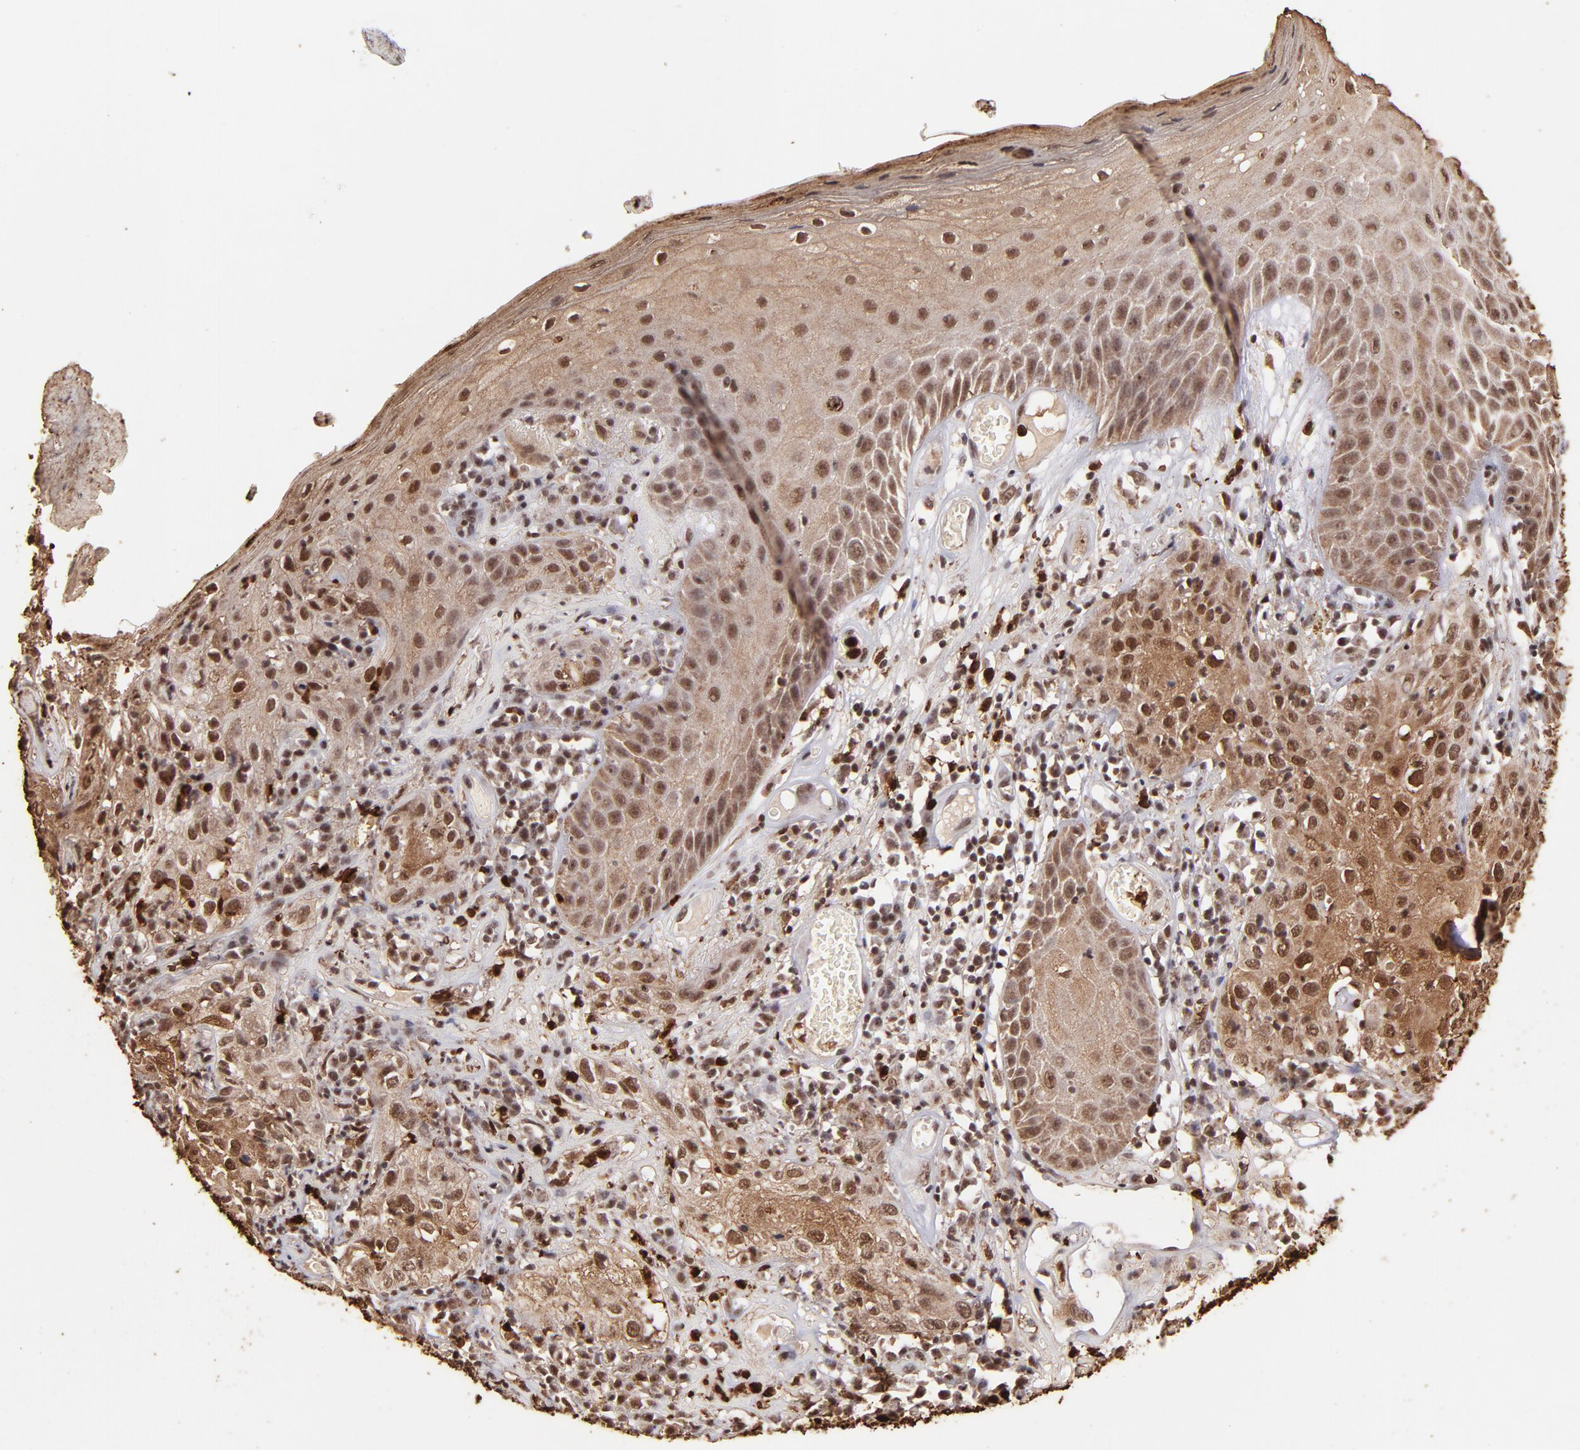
{"staining": {"intensity": "moderate", "quantity": ">75%", "location": "cytoplasmic/membranous,nuclear"}, "tissue": "skin cancer", "cell_type": "Tumor cells", "image_type": "cancer", "snomed": [{"axis": "morphology", "description": "Squamous cell carcinoma, NOS"}, {"axis": "topography", "description": "Skin"}], "caption": "The immunohistochemical stain highlights moderate cytoplasmic/membranous and nuclear positivity in tumor cells of skin cancer tissue. The protein is shown in brown color, while the nuclei are stained blue.", "gene": "ZFX", "patient": {"sex": "male", "age": 65}}